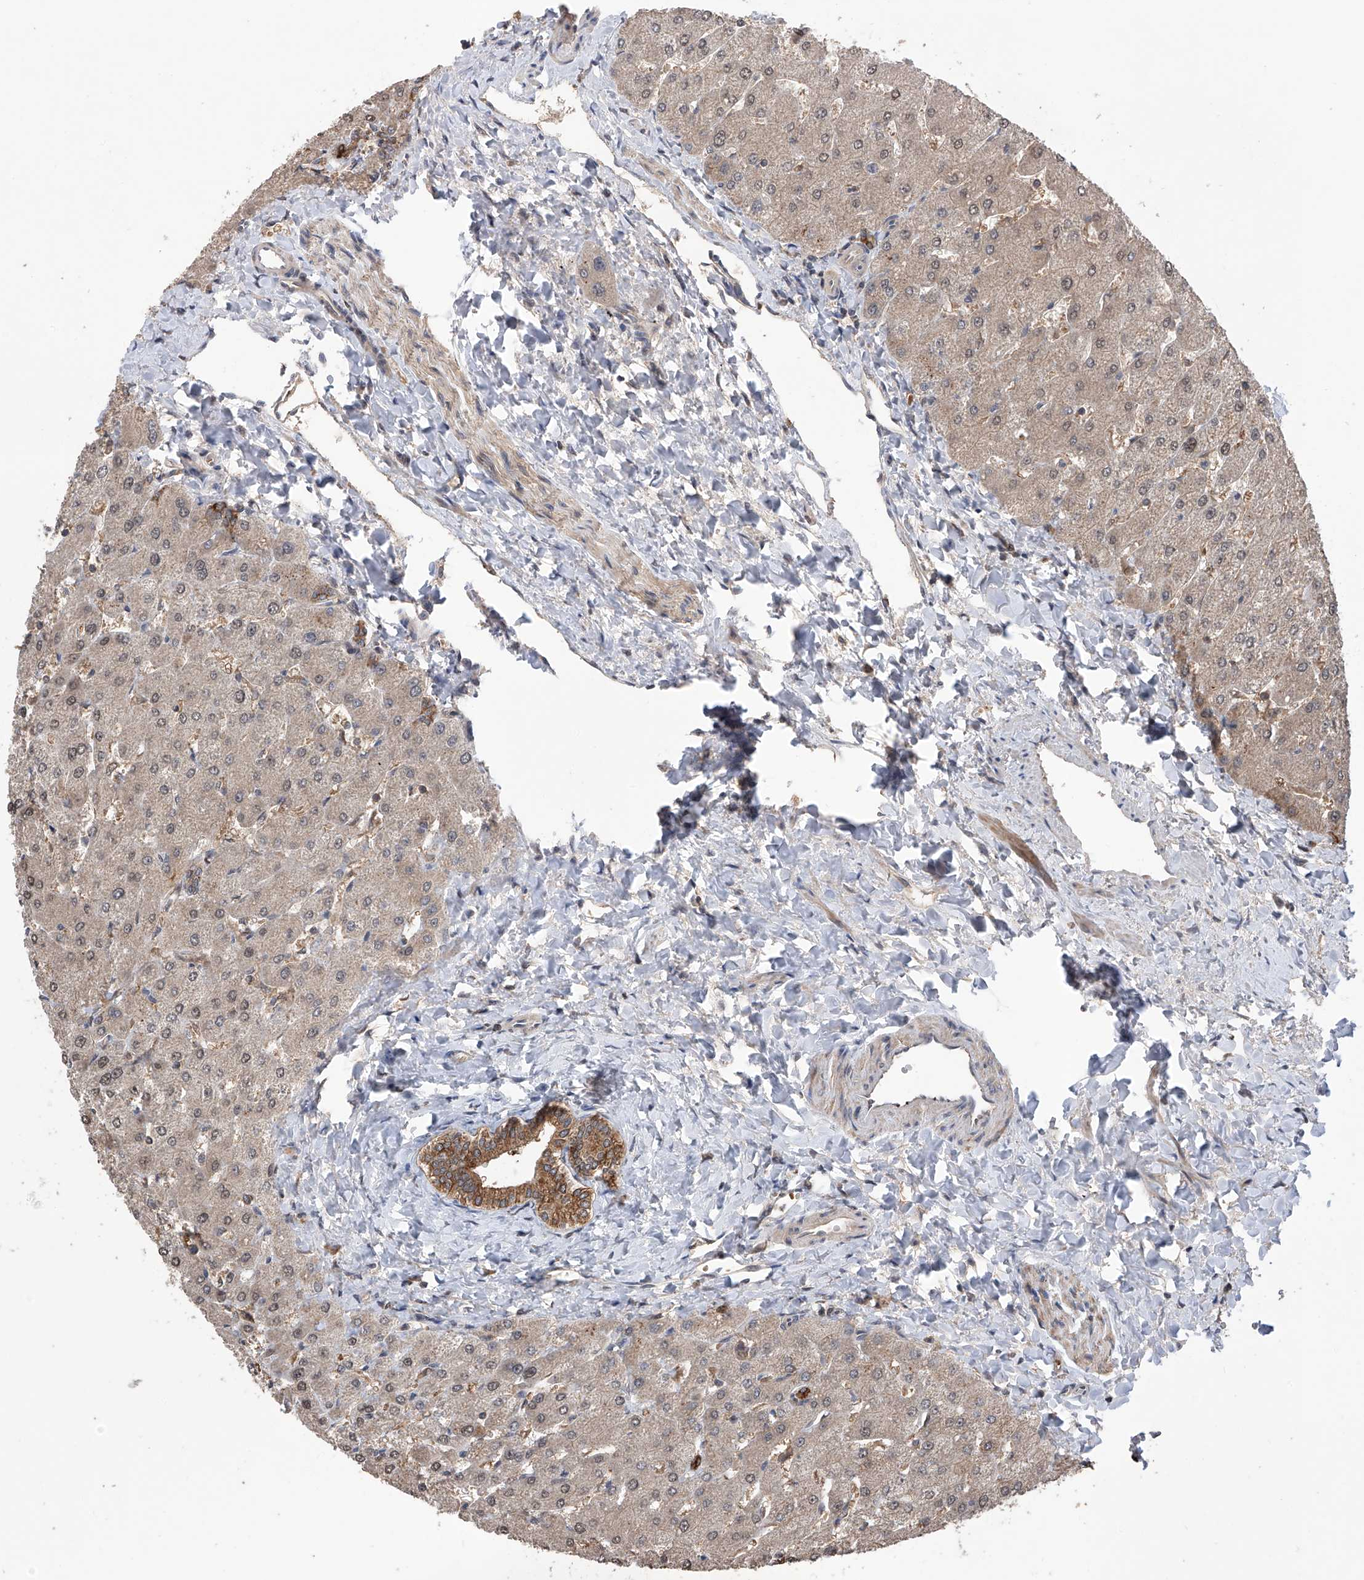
{"staining": {"intensity": "strong", "quantity": ">75%", "location": "cytoplasmic/membranous"}, "tissue": "liver", "cell_type": "Cholangiocytes", "image_type": "normal", "snomed": [{"axis": "morphology", "description": "Normal tissue, NOS"}, {"axis": "topography", "description": "Liver"}], "caption": "Brown immunohistochemical staining in benign human liver demonstrates strong cytoplasmic/membranous positivity in approximately >75% of cholangiocytes.", "gene": "LYSMD4", "patient": {"sex": "male", "age": 55}}